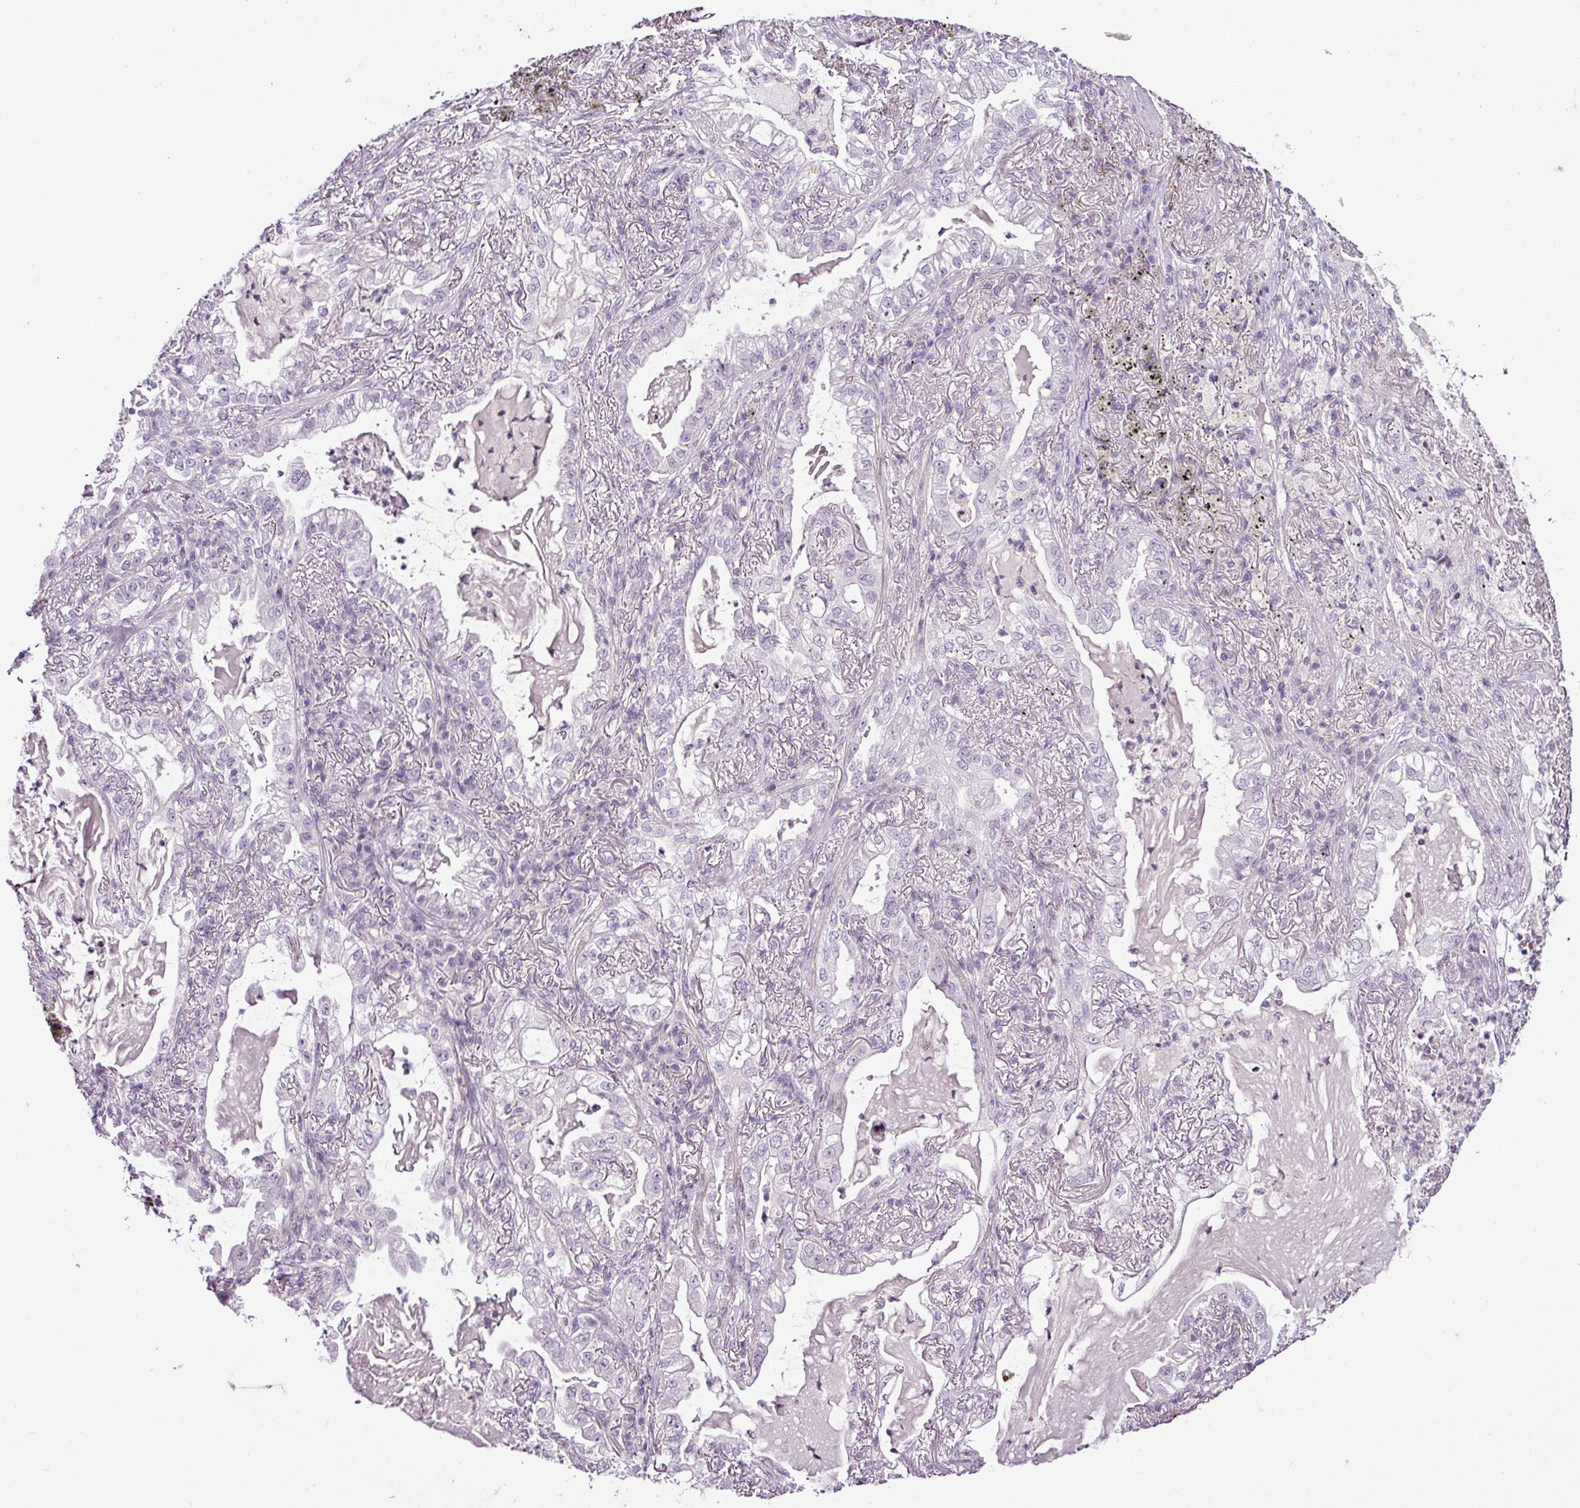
{"staining": {"intensity": "negative", "quantity": "none", "location": "none"}, "tissue": "lung cancer", "cell_type": "Tumor cells", "image_type": "cancer", "snomed": [{"axis": "morphology", "description": "Adenocarcinoma, NOS"}, {"axis": "topography", "description": "Lung"}], "caption": "An immunohistochemistry (IHC) photomicrograph of lung adenocarcinoma is shown. There is no staining in tumor cells of lung adenocarcinoma. The staining was performed using DAB to visualize the protein expression in brown, while the nuclei were stained in blue with hematoxylin (Magnification: 20x).", "gene": "TEX30", "patient": {"sex": "female", "age": 73}}